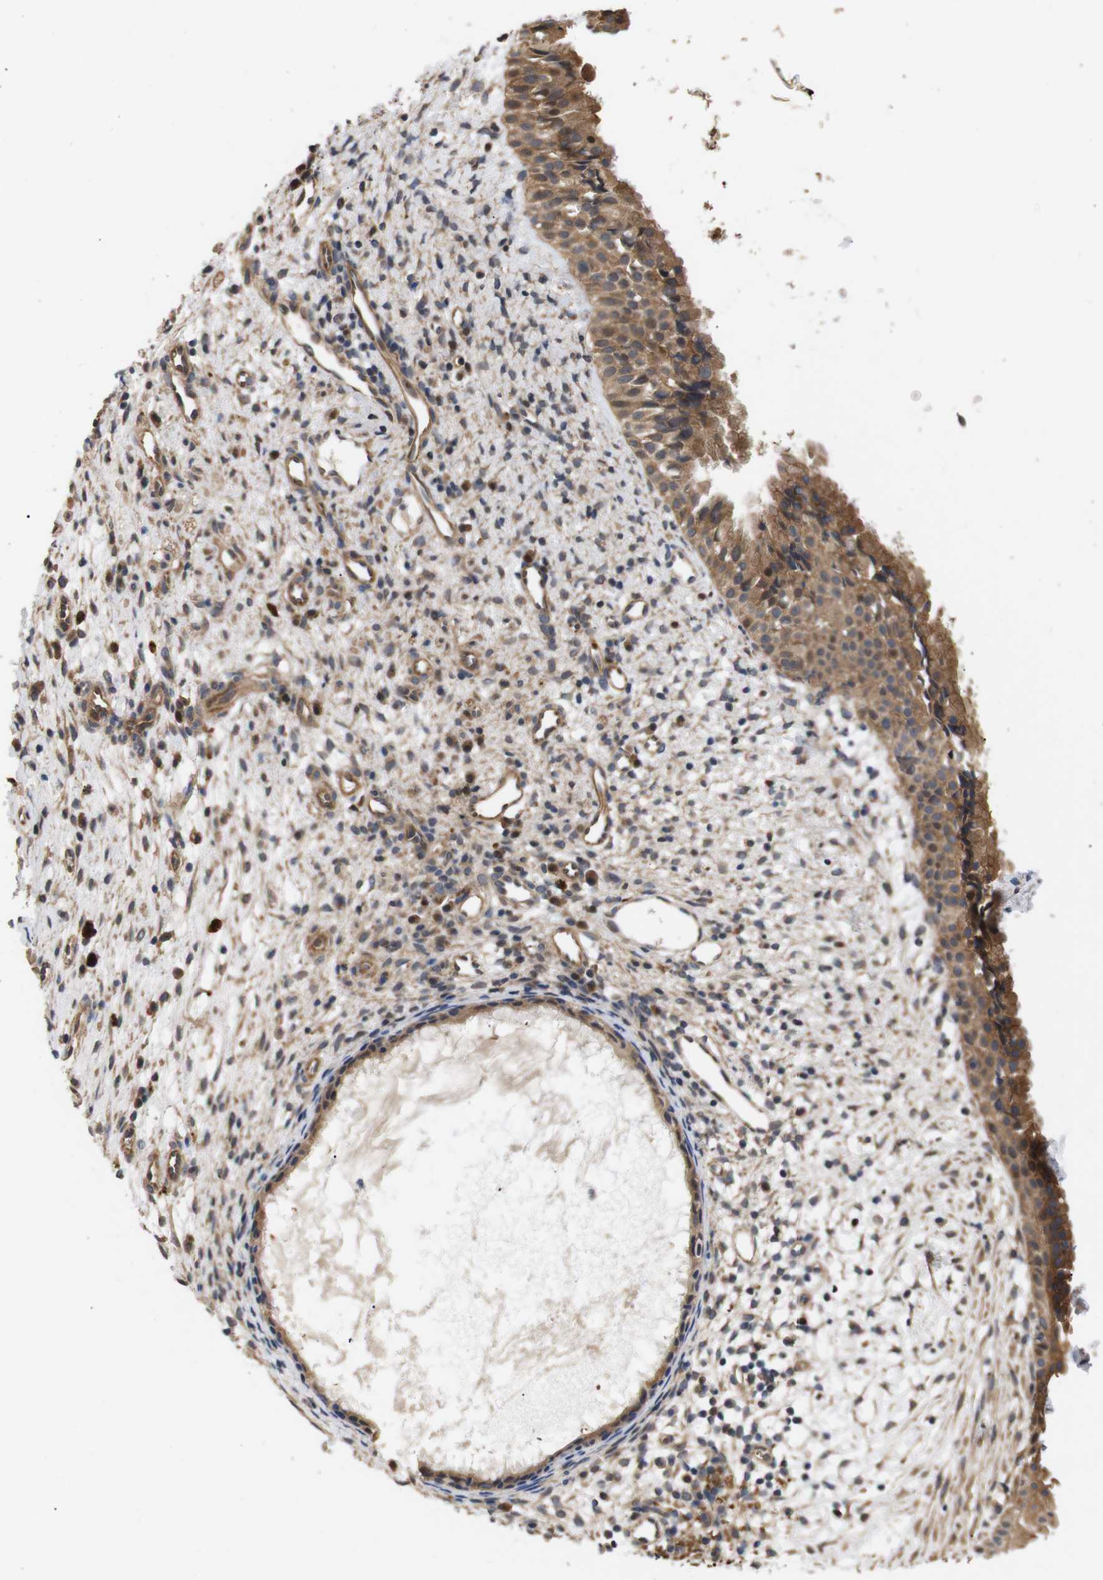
{"staining": {"intensity": "moderate", "quantity": ">75%", "location": "cytoplasmic/membranous"}, "tissue": "nasopharynx", "cell_type": "Respiratory epithelial cells", "image_type": "normal", "snomed": [{"axis": "morphology", "description": "Normal tissue, NOS"}, {"axis": "topography", "description": "Nasopharynx"}], "caption": "Nasopharynx stained with DAB immunohistochemistry (IHC) shows medium levels of moderate cytoplasmic/membranous staining in about >75% of respiratory epithelial cells.", "gene": "DDR1", "patient": {"sex": "male", "age": 22}}